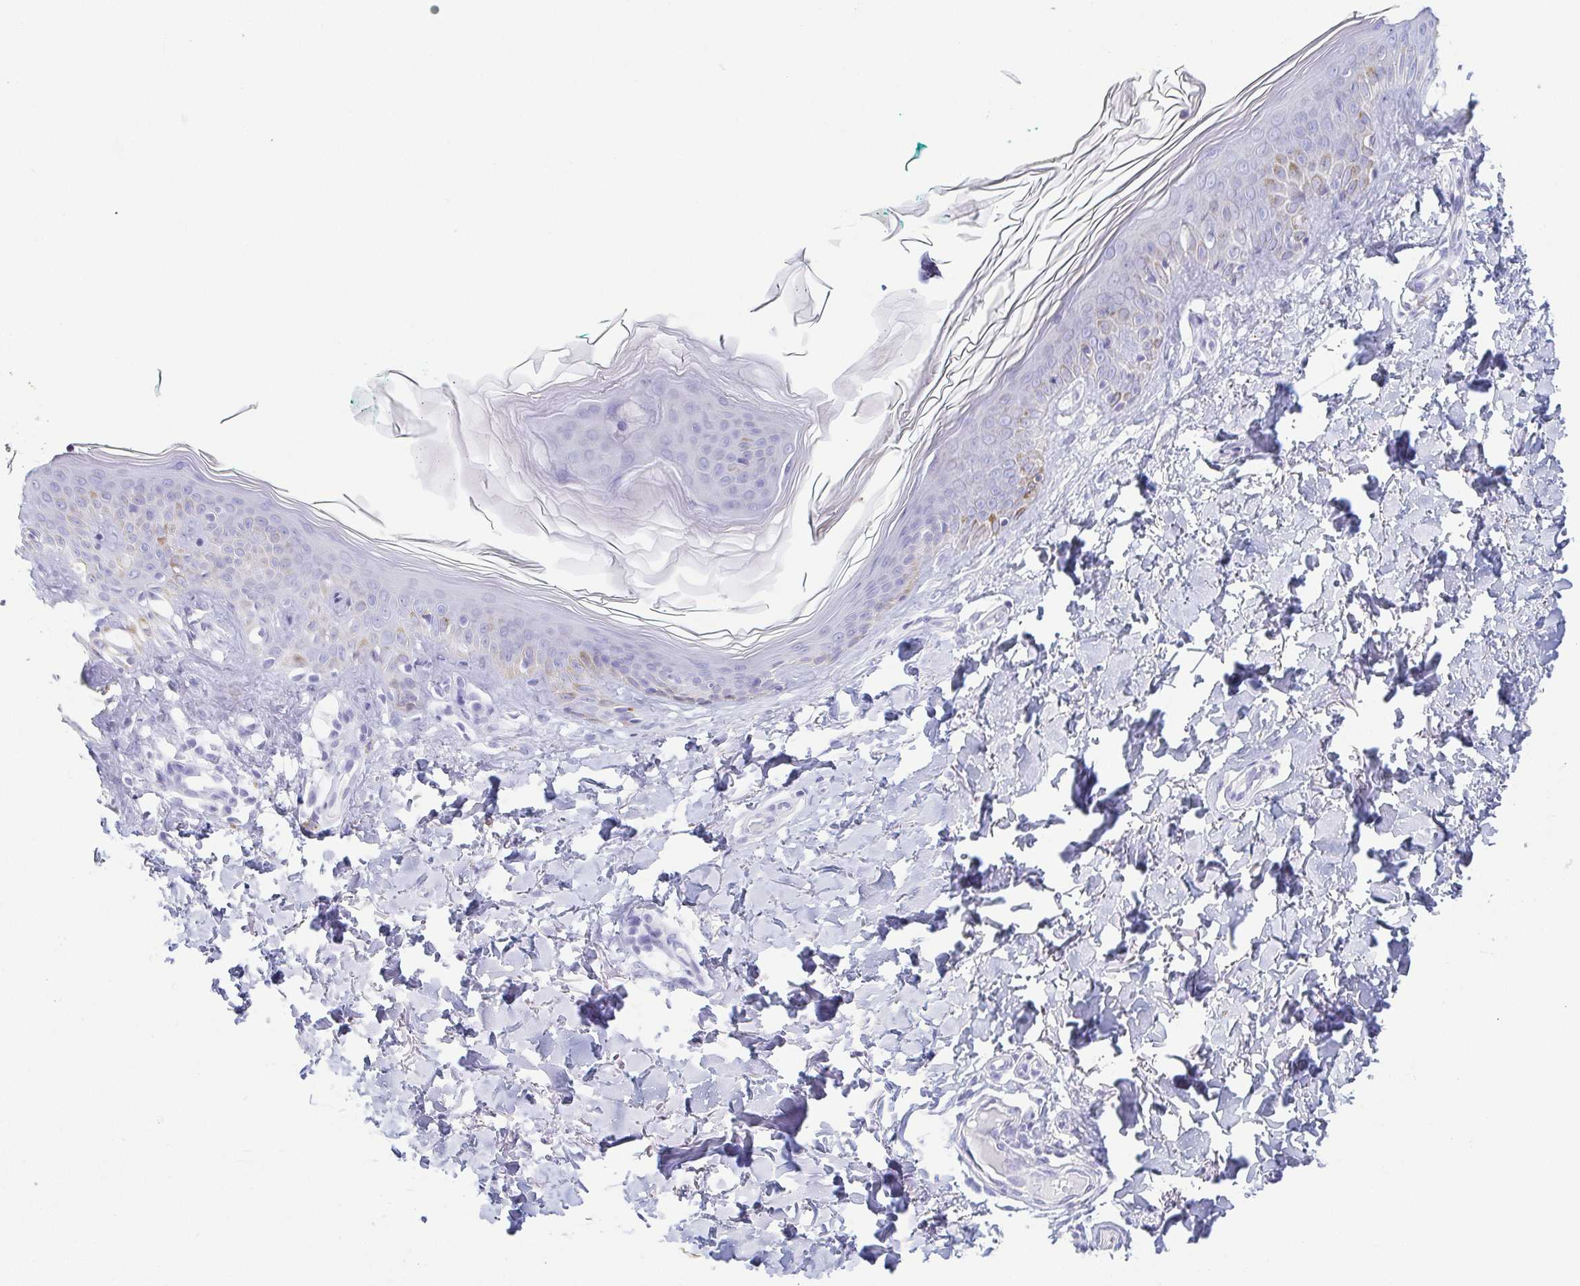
{"staining": {"intensity": "negative", "quantity": "none", "location": "none"}, "tissue": "skin", "cell_type": "Fibroblasts", "image_type": "normal", "snomed": [{"axis": "morphology", "description": "Normal tissue, NOS"}, {"axis": "topography", "description": "Skin"}, {"axis": "topography", "description": "Peripheral nerve tissue"}], "caption": "High magnification brightfield microscopy of unremarkable skin stained with DAB (3,3'-diaminobenzidine) (brown) and counterstained with hematoxylin (blue): fibroblasts show no significant staining. (DAB immunohistochemistry (IHC), high magnification).", "gene": "ZG16B", "patient": {"sex": "female", "age": 45}}